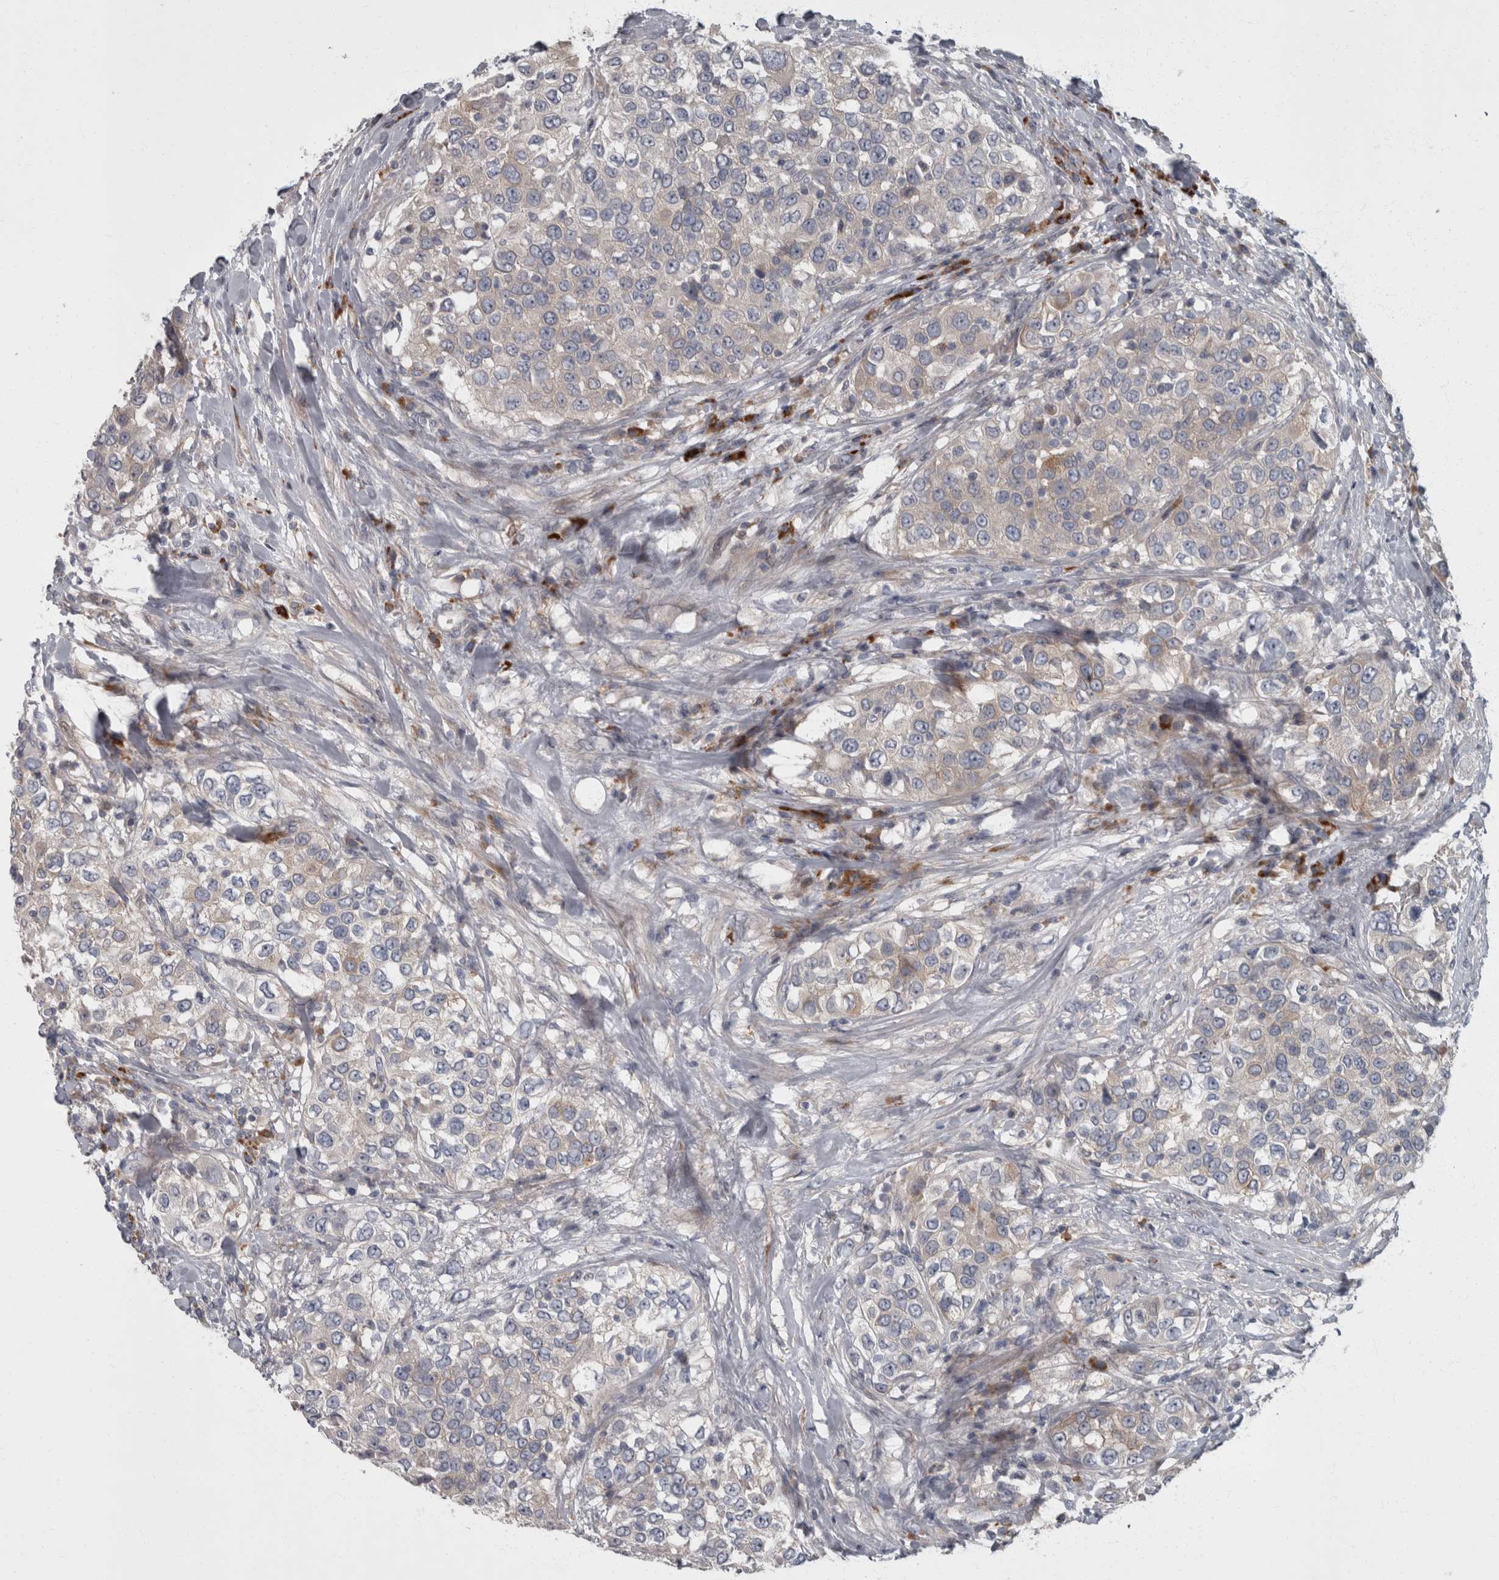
{"staining": {"intensity": "negative", "quantity": "none", "location": "none"}, "tissue": "urothelial cancer", "cell_type": "Tumor cells", "image_type": "cancer", "snomed": [{"axis": "morphology", "description": "Urothelial carcinoma, High grade"}, {"axis": "topography", "description": "Urinary bladder"}], "caption": "DAB immunohistochemical staining of urothelial carcinoma (high-grade) shows no significant staining in tumor cells. (IHC, brightfield microscopy, high magnification).", "gene": "CDC42BPG", "patient": {"sex": "female", "age": 80}}